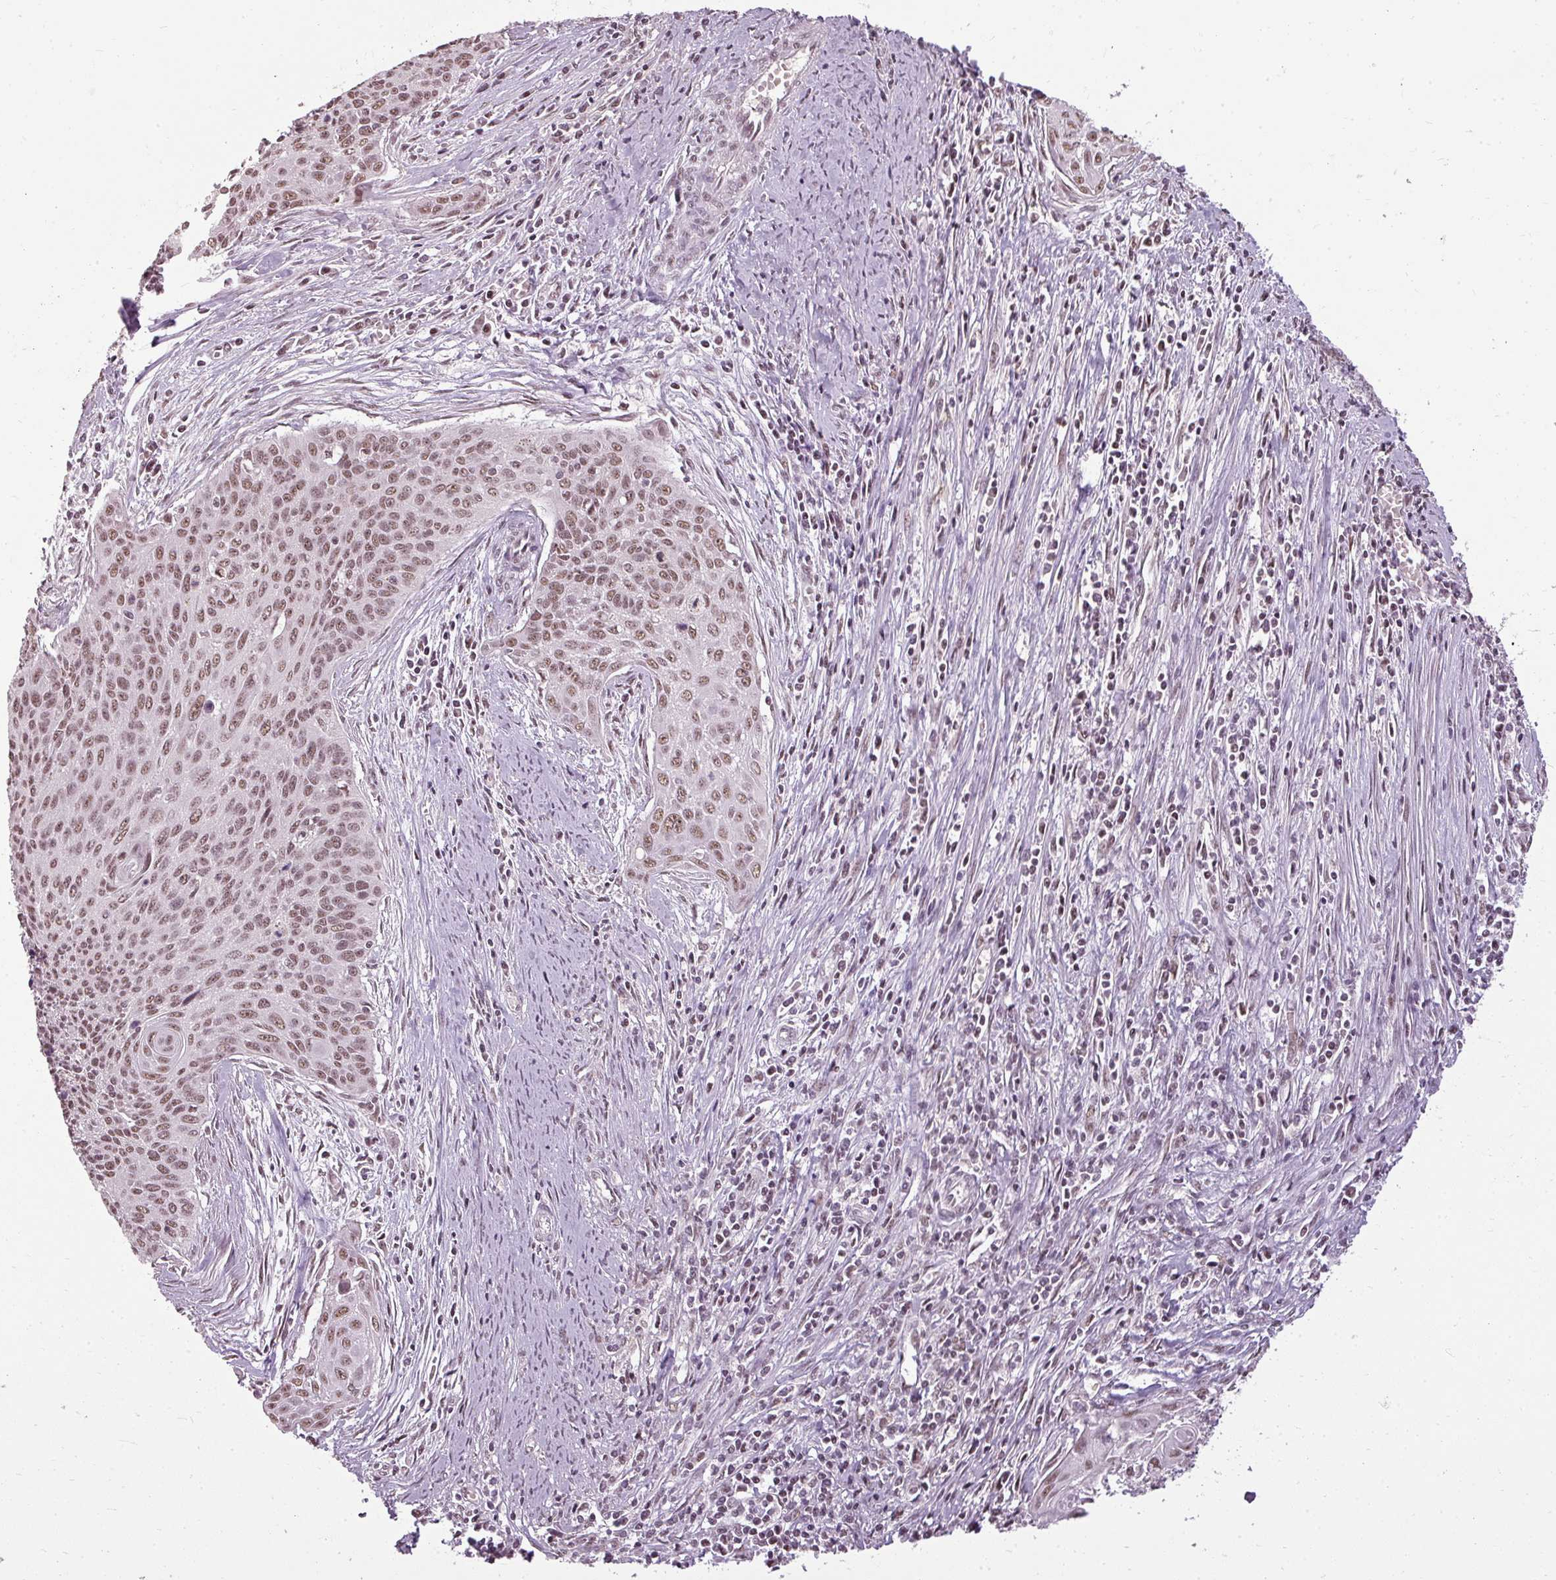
{"staining": {"intensity": "moderate", "quantity": ">75%", "location": "nuclear"}, "tissue": "cervical cancer", "cell_type": "Tumor cells", "image_type": "cancer", "snomed": [{"axis": "morphology", "description": "Squamous cell carcinoma, NOS"}, {"axis": "topography", "description": "Cervix"}], "caption": "This histopathology image reveals cervical squamous cell carcinoma stained with immunohistochemistry to label a protein in brown. The nuclear of tumor cells show moderate positivity for the protein. Nuclei are counter-stained blue.", "gene": "BCAS3", "patient": {"sex": "female", "age": 55}}